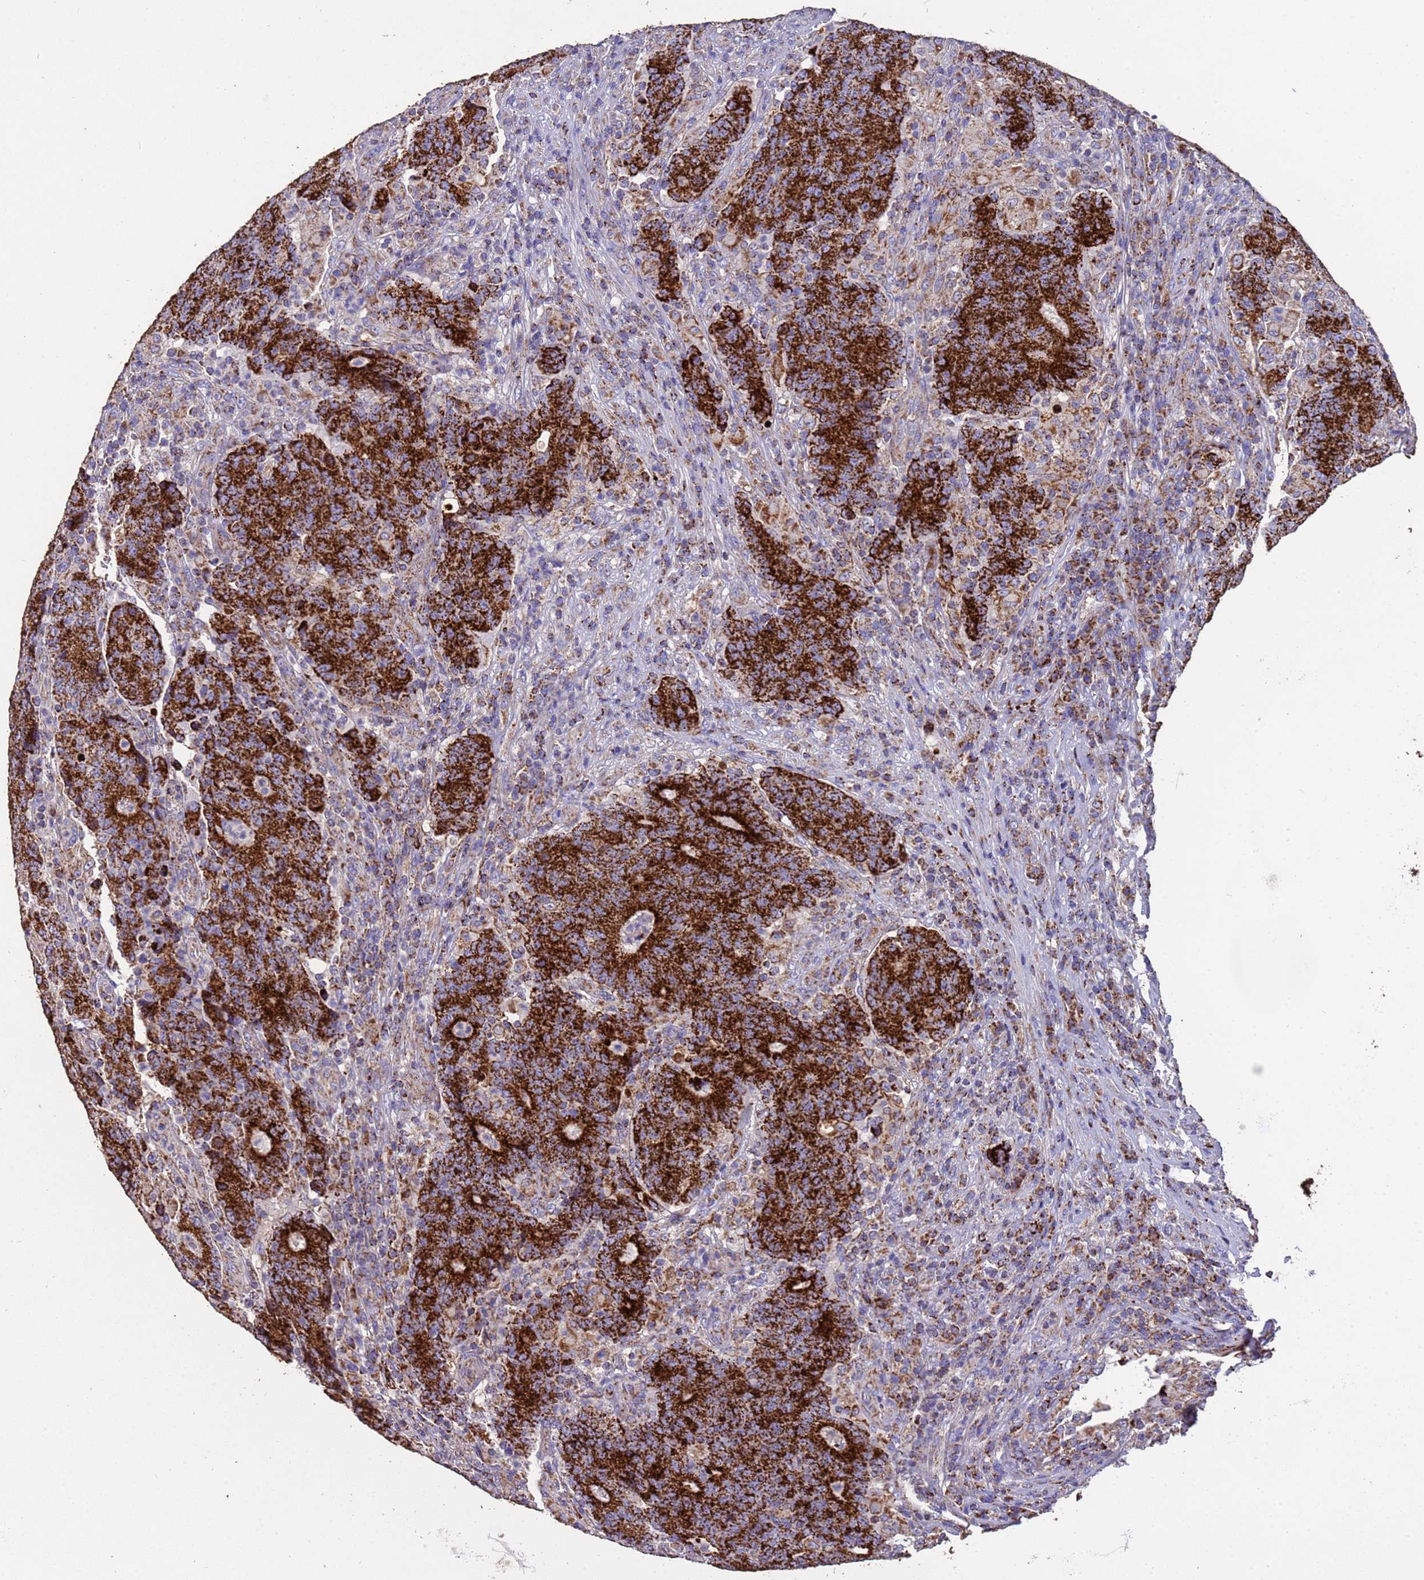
{"staining": {"intensity": "strong", "quantity": ">75%", "location": "cytoplasmic/membranous"}, "tissue": "colorectal cancer", "cell_type": "Tumor cells", "image_type": "cancer", "snomed": [{"axis": "morphology", "description": "Adenocarcinoma, NOS"}, {"axis": "topography", "description": "Colon"}], "caption": "Immunohistochemical staining of human colorectal cancer (adenocarcinoma) shows high levels of strong cytoplasmic/membranous positivity in about >75% of tumor cells.", "gene": "ZNFX1", "patient": {"sex": "female", "age": 75}}